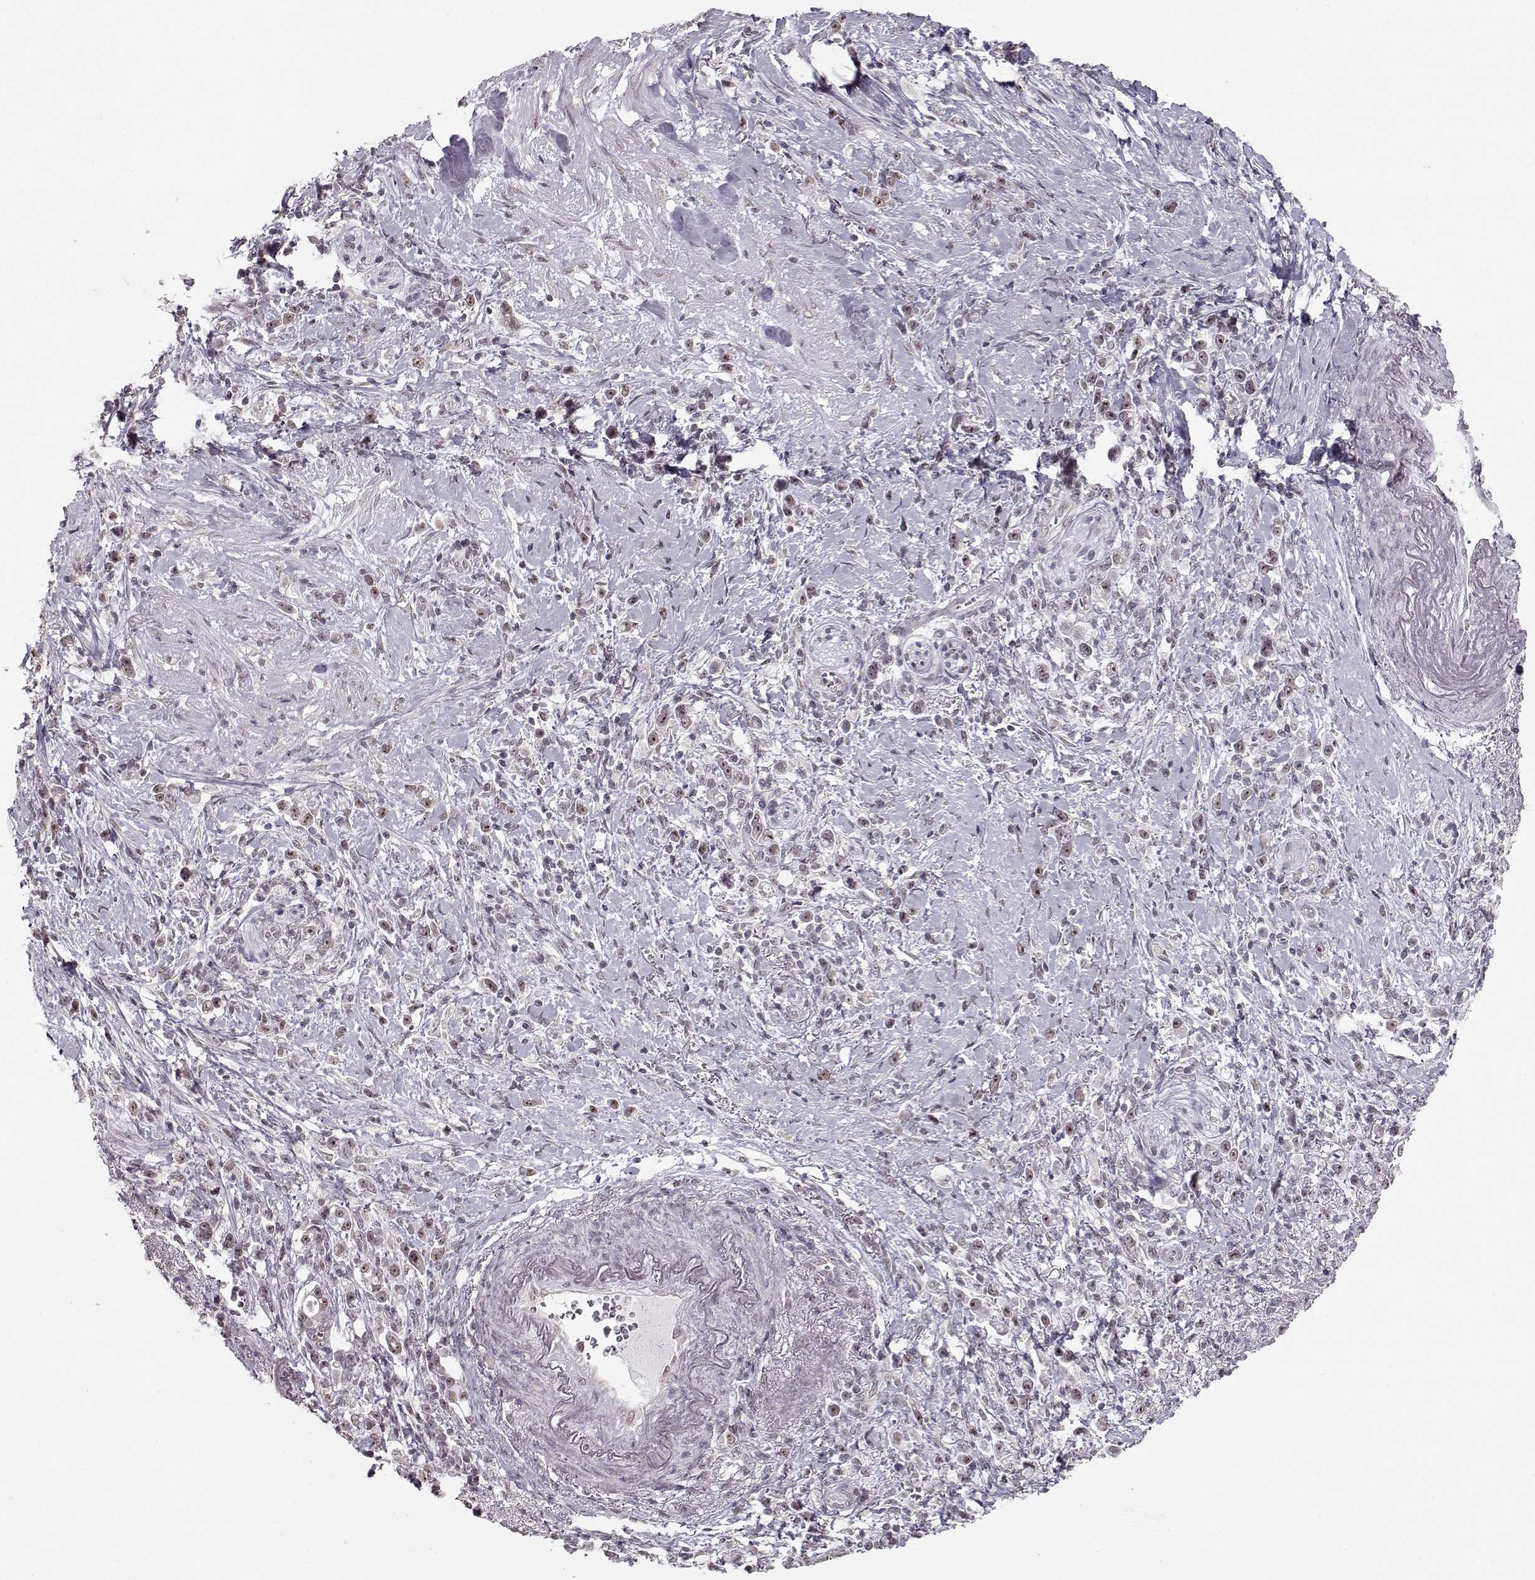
{"staining": {"intensity": "moderate", "quantity": ">75%", "location": "nuclear"}, "tissue": "stomach cancer", "cell_type": "Tumor cells", "image_type": "cancer", "snomed": [{"axis": "morphology", "description": "Adenocarcinoma, NOS"}, {"axis": "topography", "description": "Stomach"}], "caption": "Brown immunohistochemical staining in human stomach cancer (adenocarcinoma) displays moderate nuclear positivity in about >75% of tumor cells. (Brightfield microscopy of DAB IHC at high magnification).", "gene": "PCP4", "patient": {"sex": "male", "age": 63}}